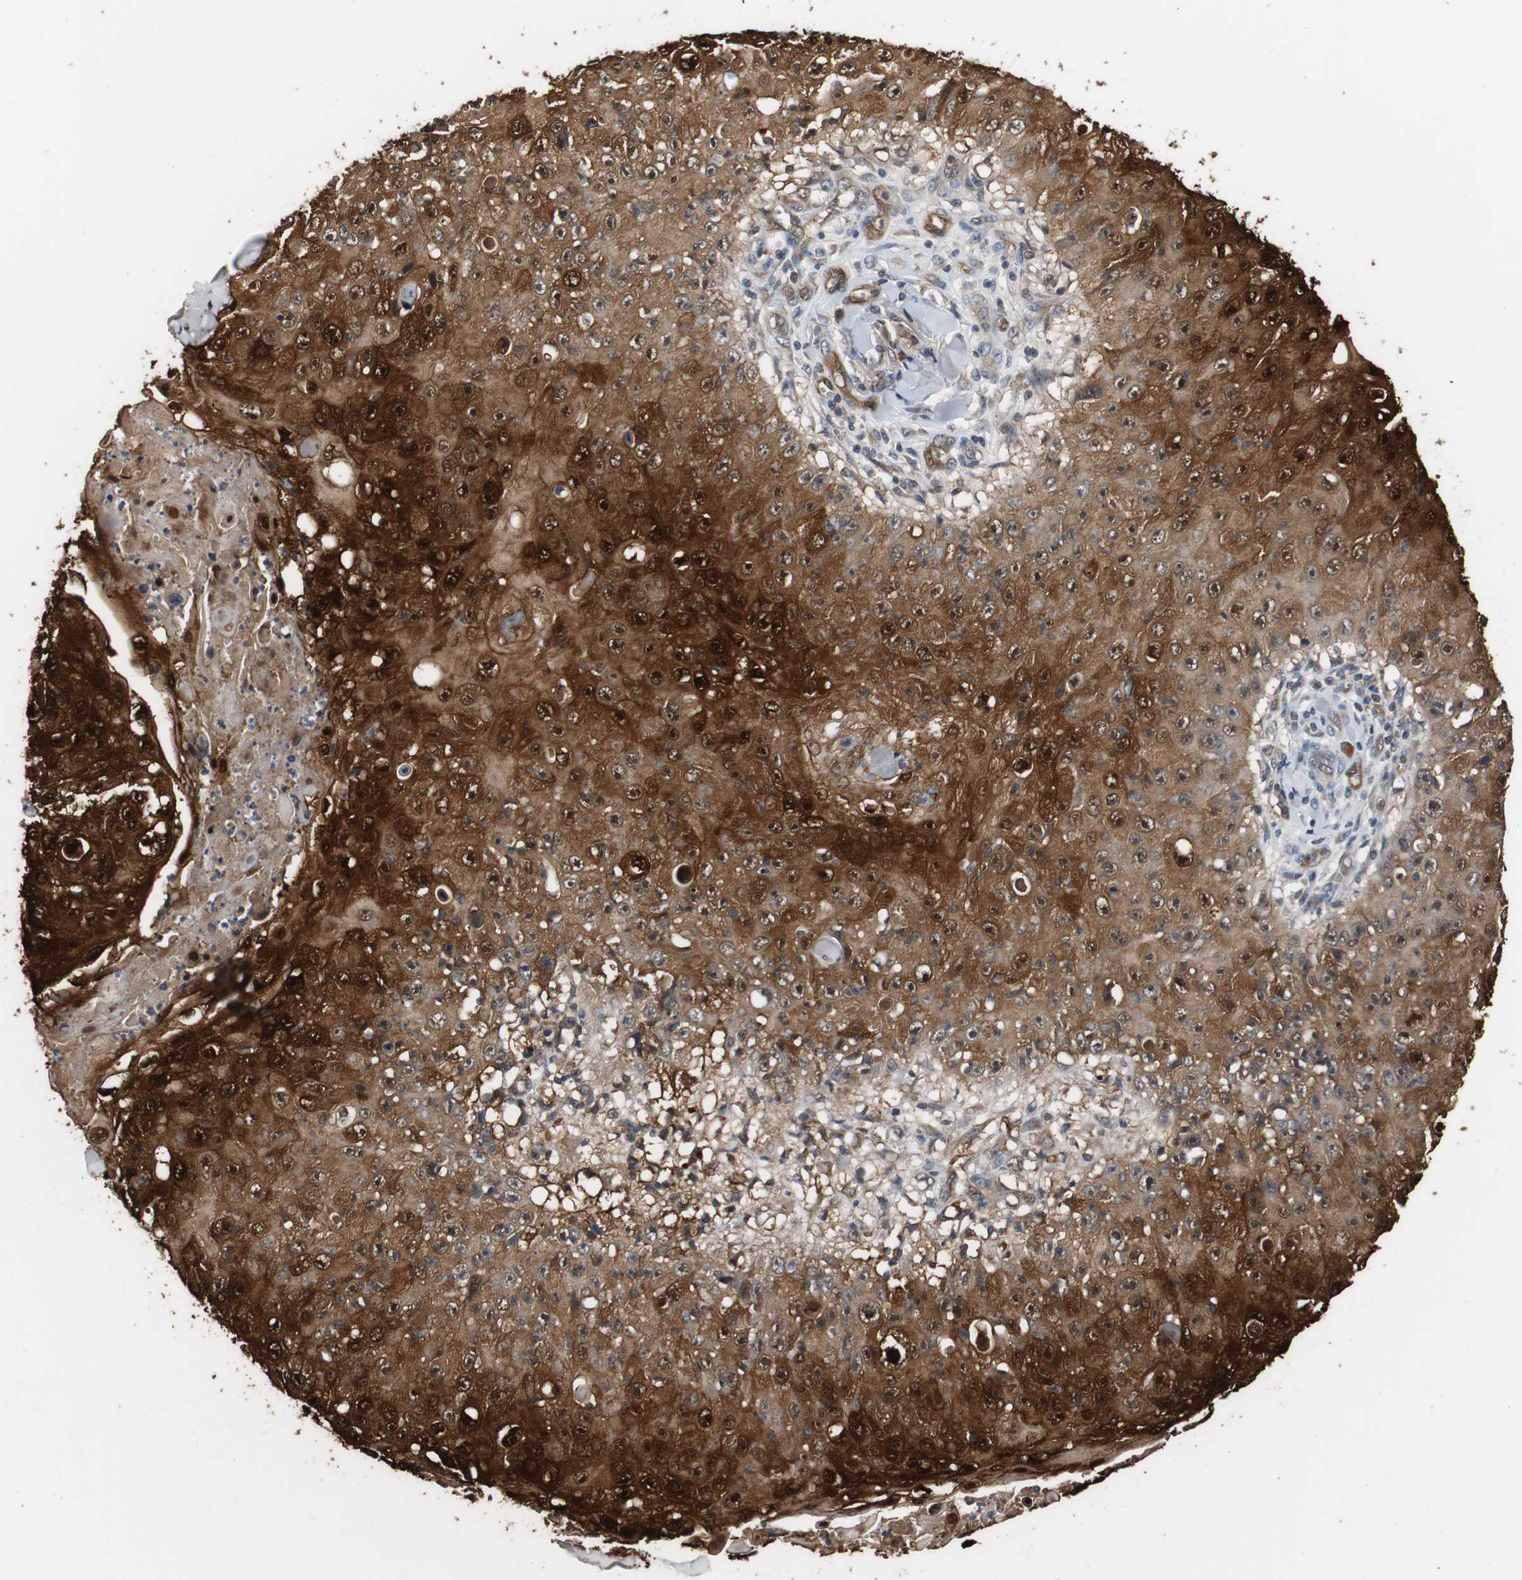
{"staining": {"intensity": "strong", "quantity": ">75%", "location": "cytoplasmic/membranous,nuclear"}, "tissue": "skin cancer", "cell_type": "Tumor cells", "image_type": "cancer", "snomed": [{"axis": "morphology", "description": "Squamous cell carcinoma, NOS"}, {"axis": "topography", "description": "Skin"}], "caption": "Skin cancer tissue exhibits strong cytoplasmic/membranous and nuclear staining in approximately >75% of tumor cells", "gene": "NDRG1", "patient": {"sex": "male", "age": 86}}